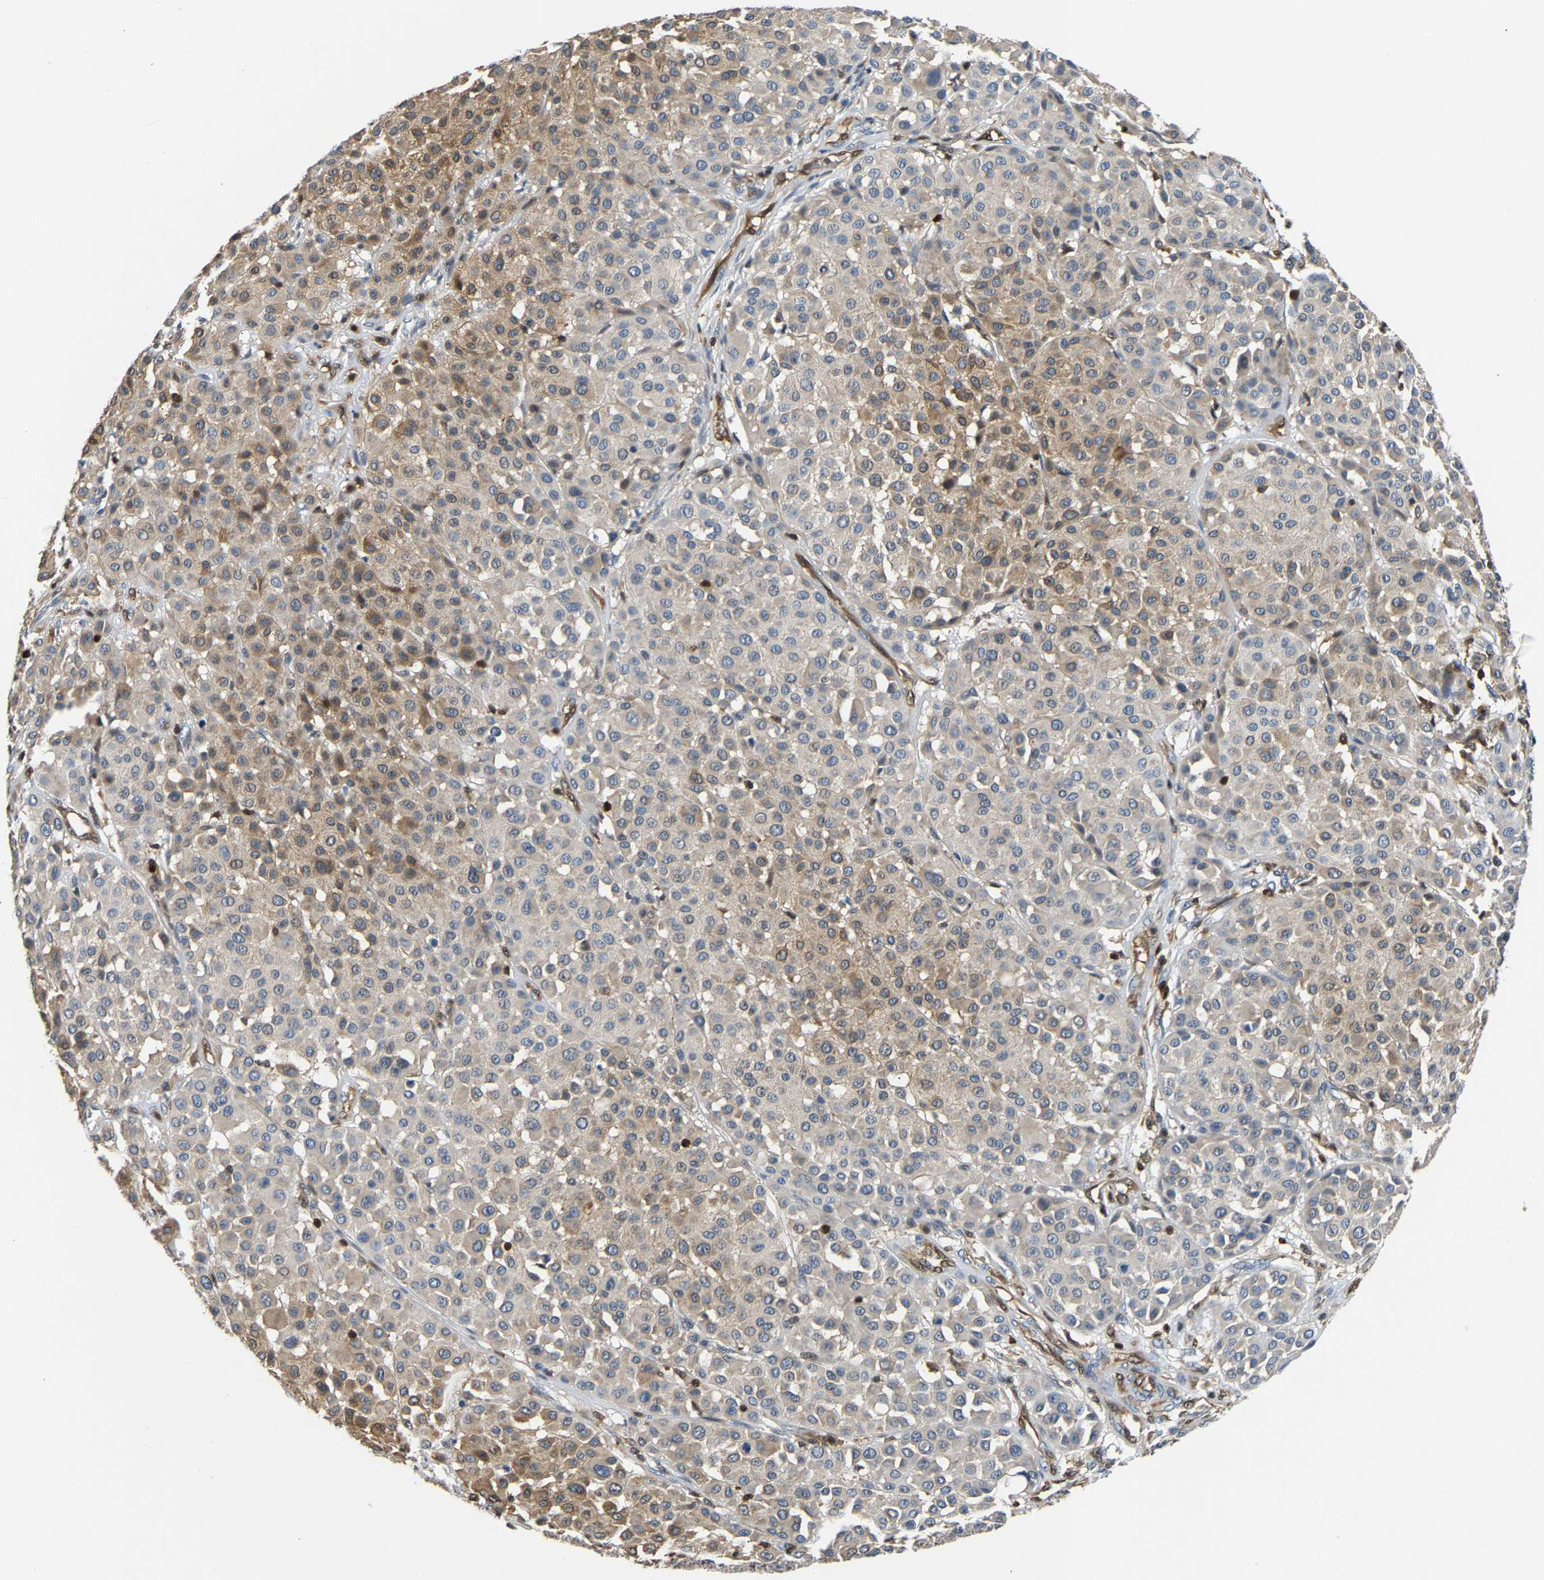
{"staining": {"intensity": "moderate", "quantity": "25%-75%", "location": "cytoplasmic/membranous"}, "tissue": "melanoma", "cell_type": "Tumor cells", "image_type": "cancer", "snomed": [{"axis": "morphology", "description": "Malignant melanoma, Metastatic site"}, {"axis": "topography", "description": "Soft tissue"}], "caption": "Immunohistochemistry (IHC) image of neoplastic tissue: malignant melanoma (metastatic site) stained using IHC reveals medium levels of moderate protein expression localized specifically in the cytoplasmic/membranous of tumor cells, appearing as a cytoplasmic/membranous brown color.", "gene": "GIMAP7", "patient": {"sex": "male", "age": 41}}